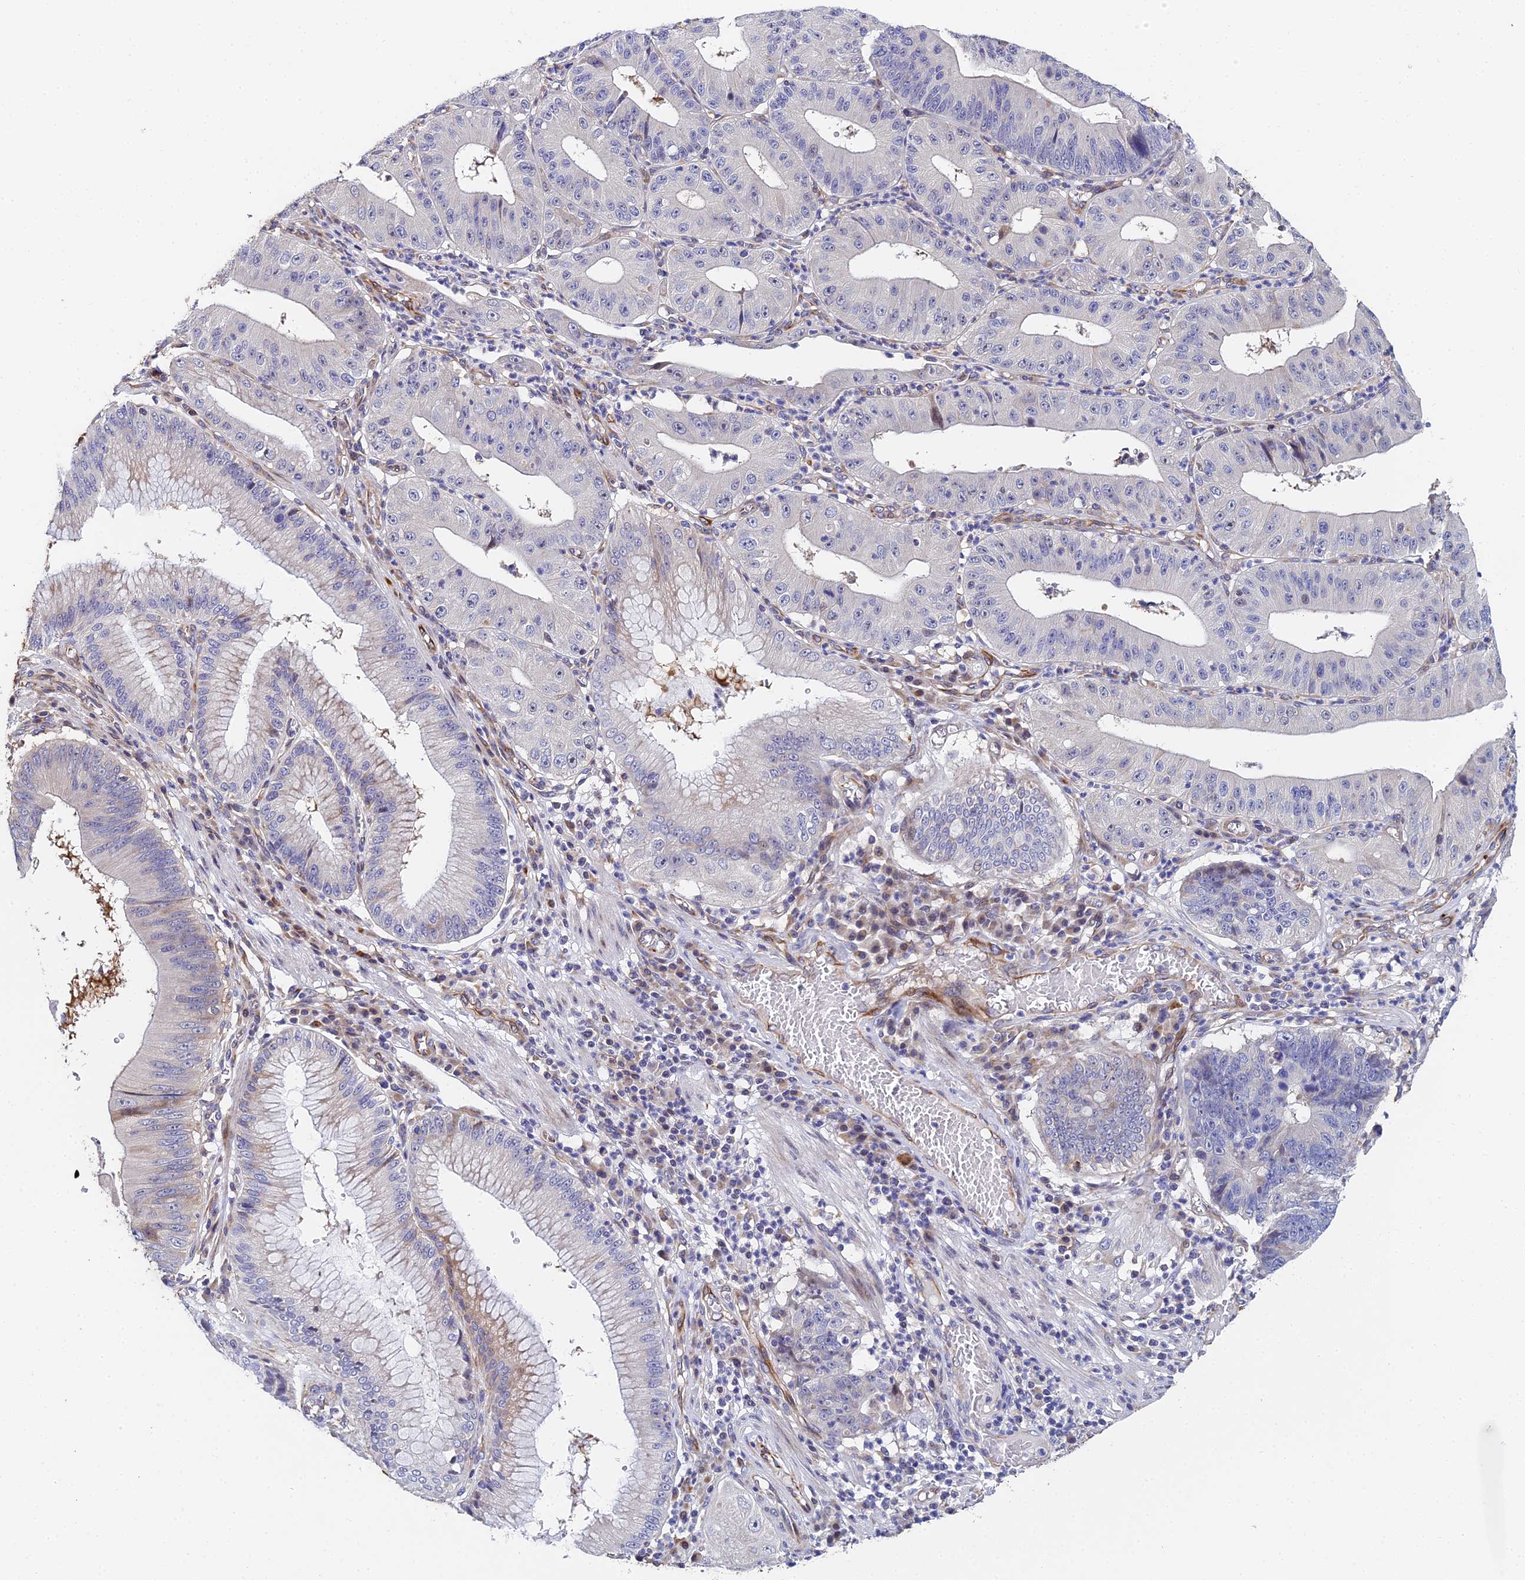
{"staining": {"intensity": "negative", "quantity": "none", "location": "none"}, "tissue": "stomach cancer", "cell_type": "Tumor cells", "image_type": "cancer", "snomed": [{"axis": "morphology", "description": "Adenocarcinoma, NOS"}, {"axis": "topography", "description": "Stomach"}], "caption": "Immunohistochemistry image of neoplastic tissue: human stomach cancer stained with DAB demonstrates no significant protein positivity in tumor cells.", "gene": "ENSG00000268674", "patient": {"sex": "male", "age": 59}}